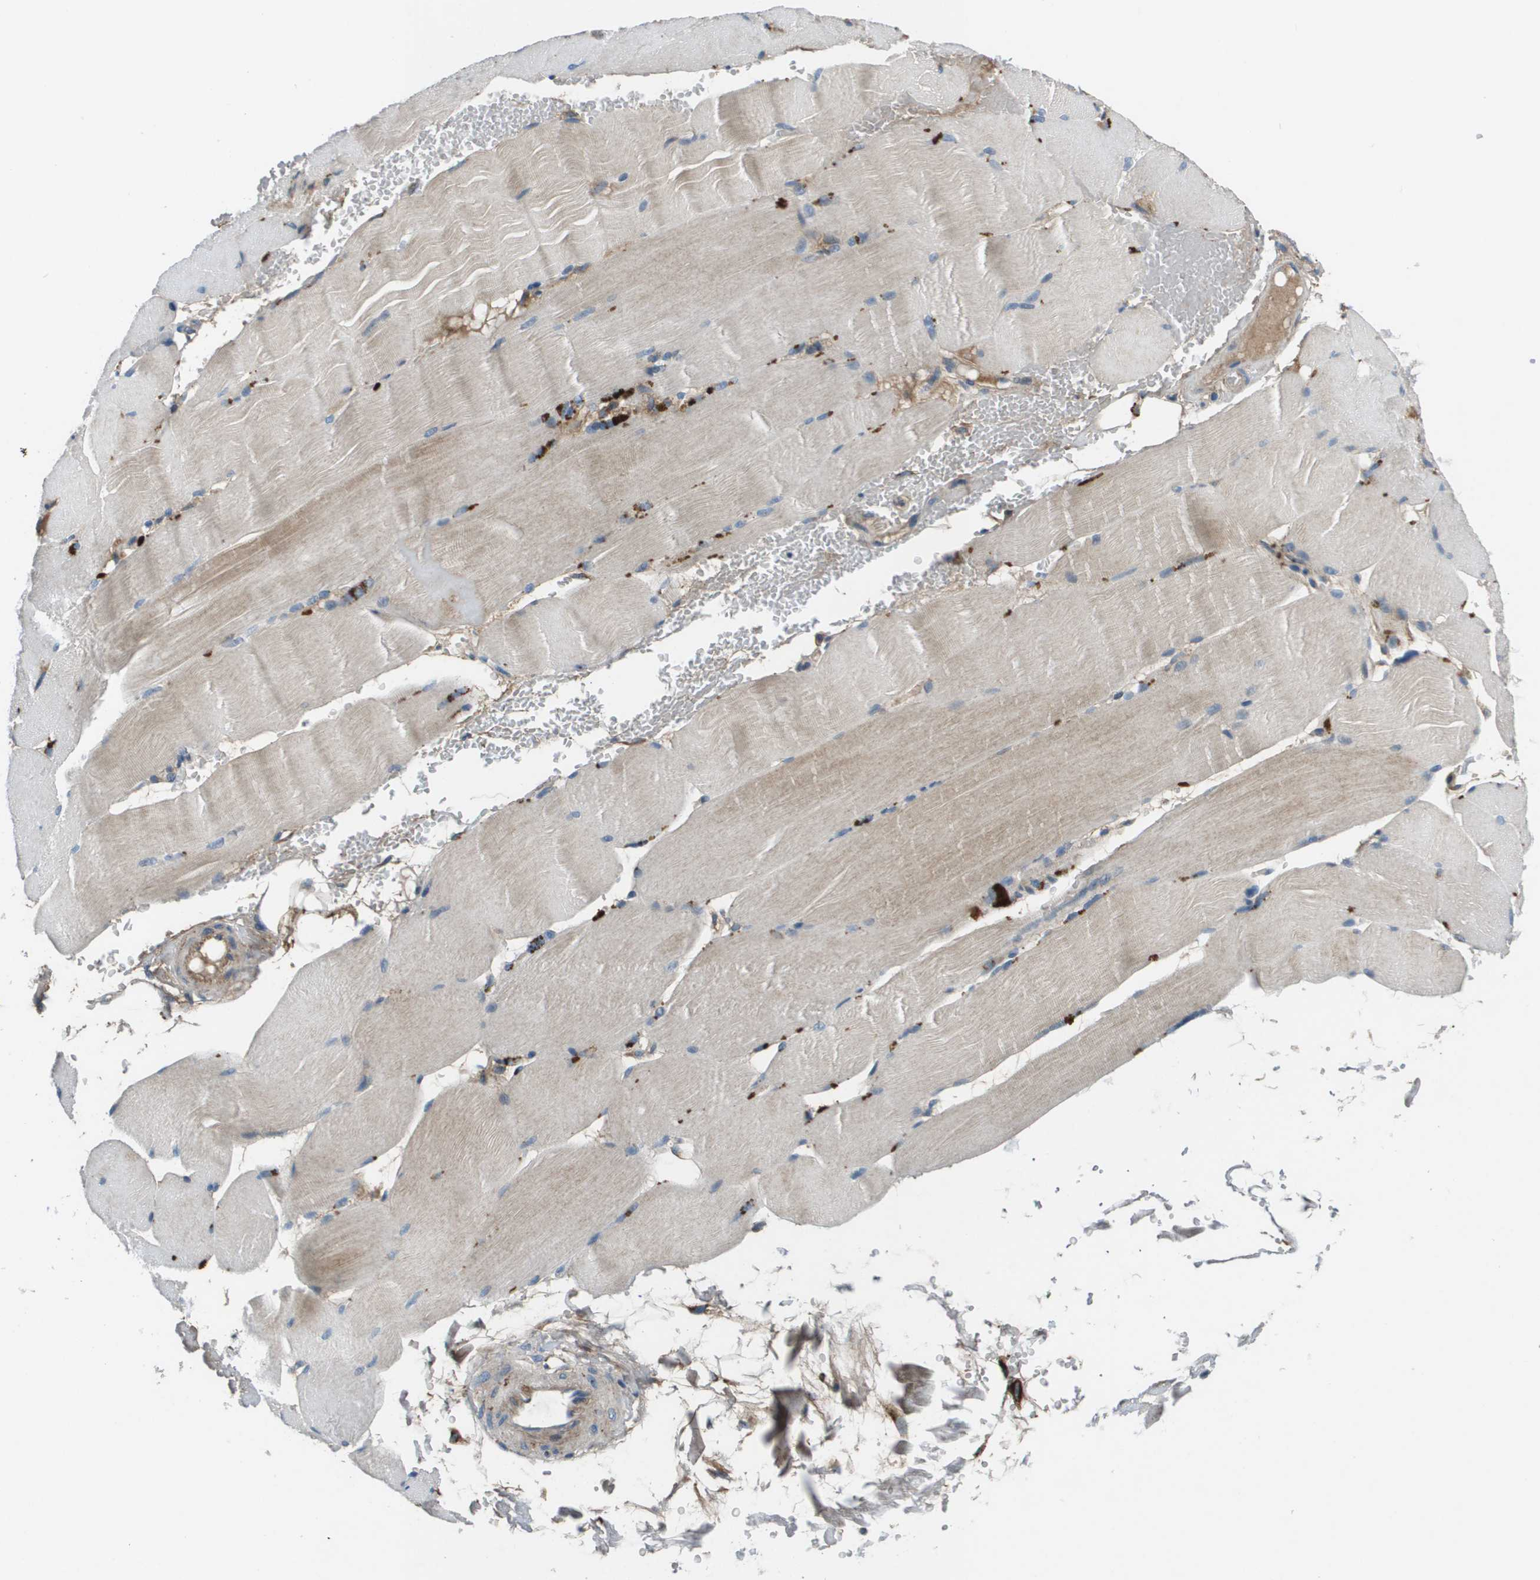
{"staining": {"intensity": "weak", "quantity": "<25%", "location": "cytoplasmic/membranous"}, "tissue": "skeletal muscle", "cell_type": "Myocytes", "image_type": "normal", "snomed": [{"axis": "morphology", "description": "Normal tissue, NOS"}, {"axis": "topography", "description": "Skin"}, {"axis": "topography", "description": "Skeletal muscle"}], "caption": "Immunohistochemical staining of normal skeletal muscle reveals no significant positivity in myocytes. (Stains: DAB immunohistochemistry (IHC) with hematoxylin counter stain, Microscopy: brightfield microscopy at high magnification).", "gene": "PCOLCE", "patient": {"sex": "male", "age": 83}}